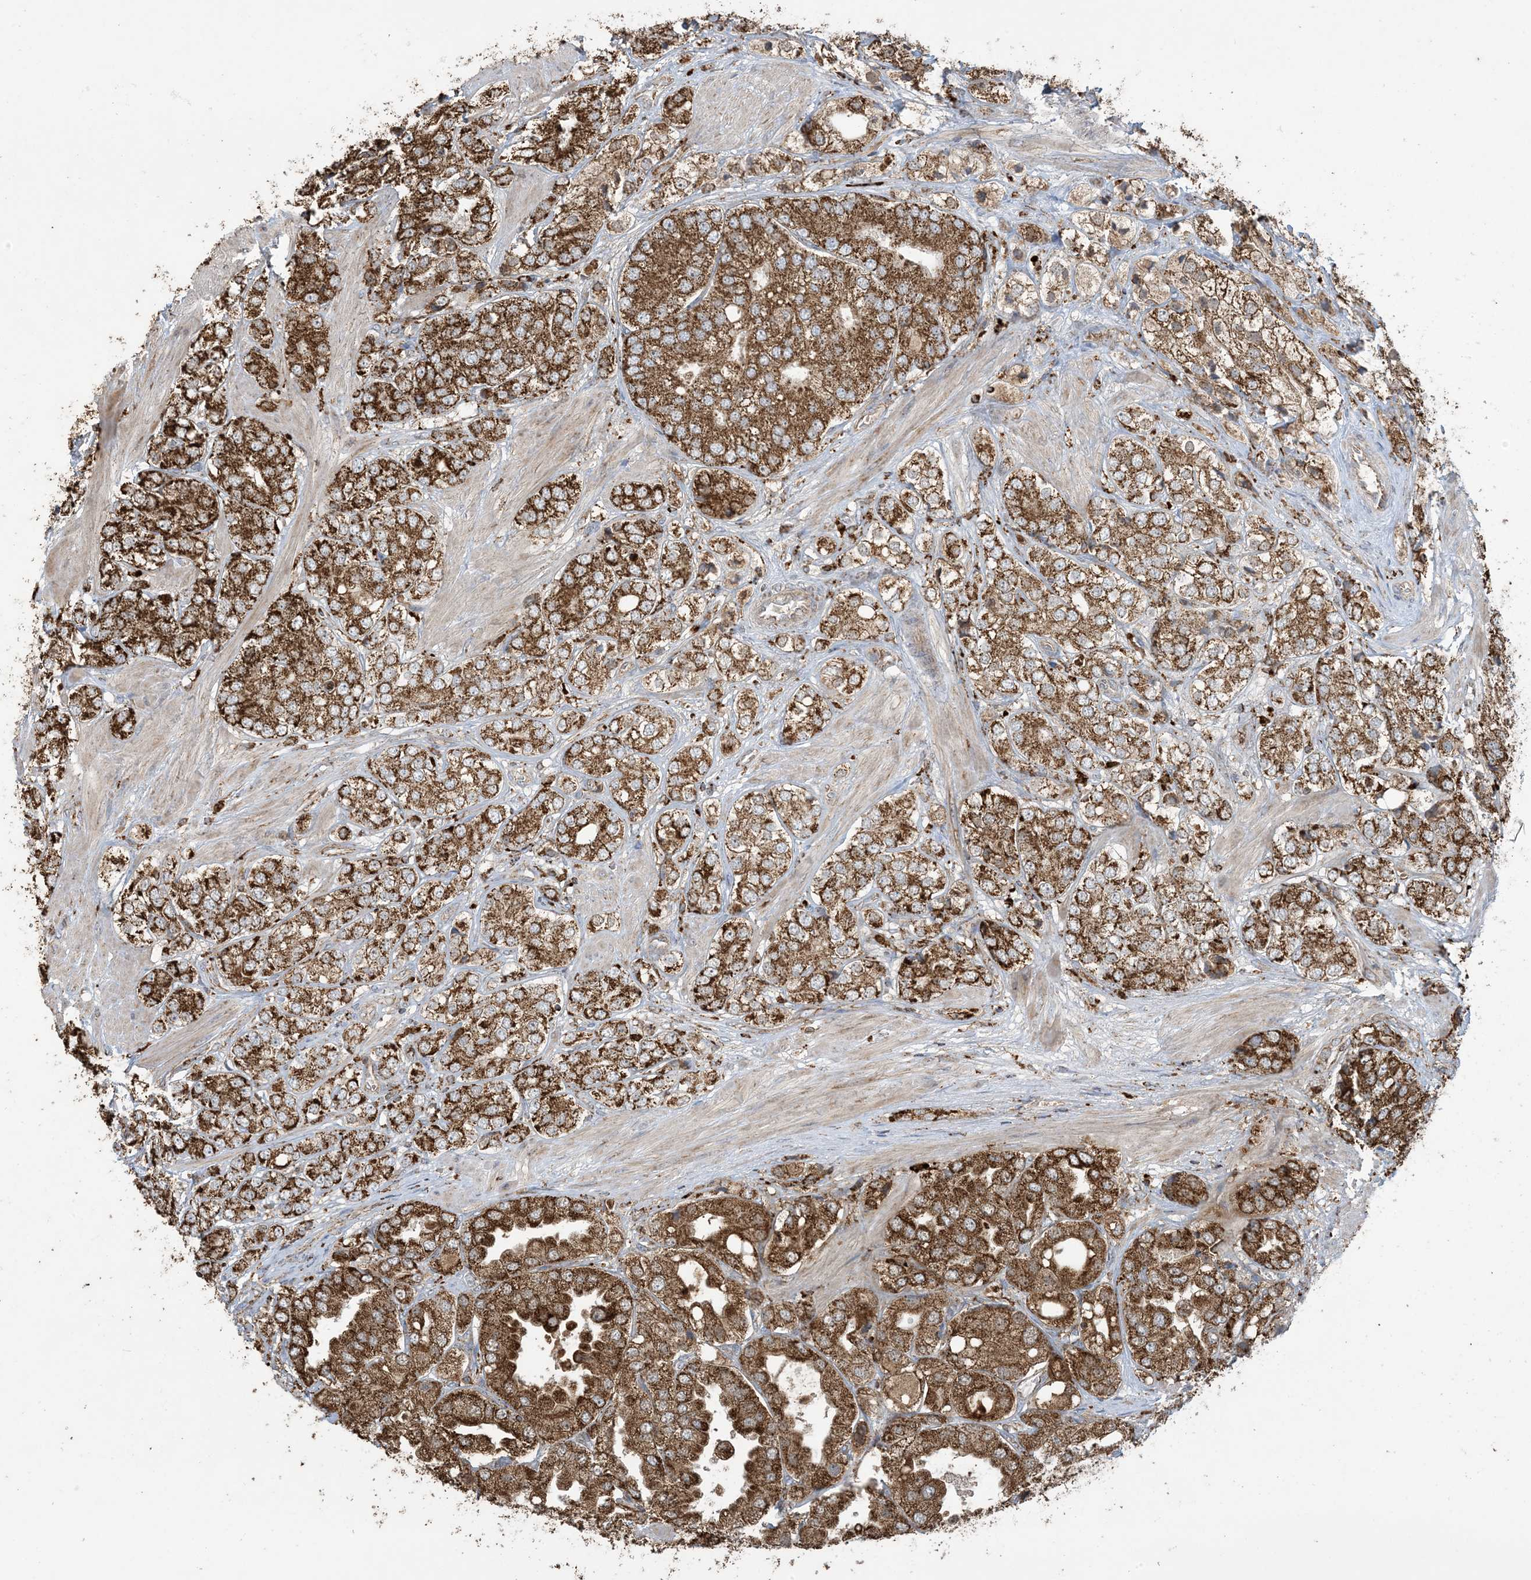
{"staining": {"intensity": "strong", "quantity": ">75%", "location": "cytoplasmic/membranous"}, "tissue": "prostate cancer", "cell_type": "Tumor cells", "image_type": "cancer", "snomed": [{"axis": "morphology", "description": "Adenocarcinoma, High grade"}, {"axis": "topography", "description": "Prostate"}], "caption": "DAB (3,3'-diaminobenzidine) immunohistochemical staining of prostate cancer exhibits strong cytoplasmic/membranous protein positivity in approximately >75% of tumor cells. The staining was performed using DAB, with brown indicating positive protein expression. Nuclei are stained blue with hematoxylin.", "gene": "AGA", "patient": {"sex": "male", "age": 50}}